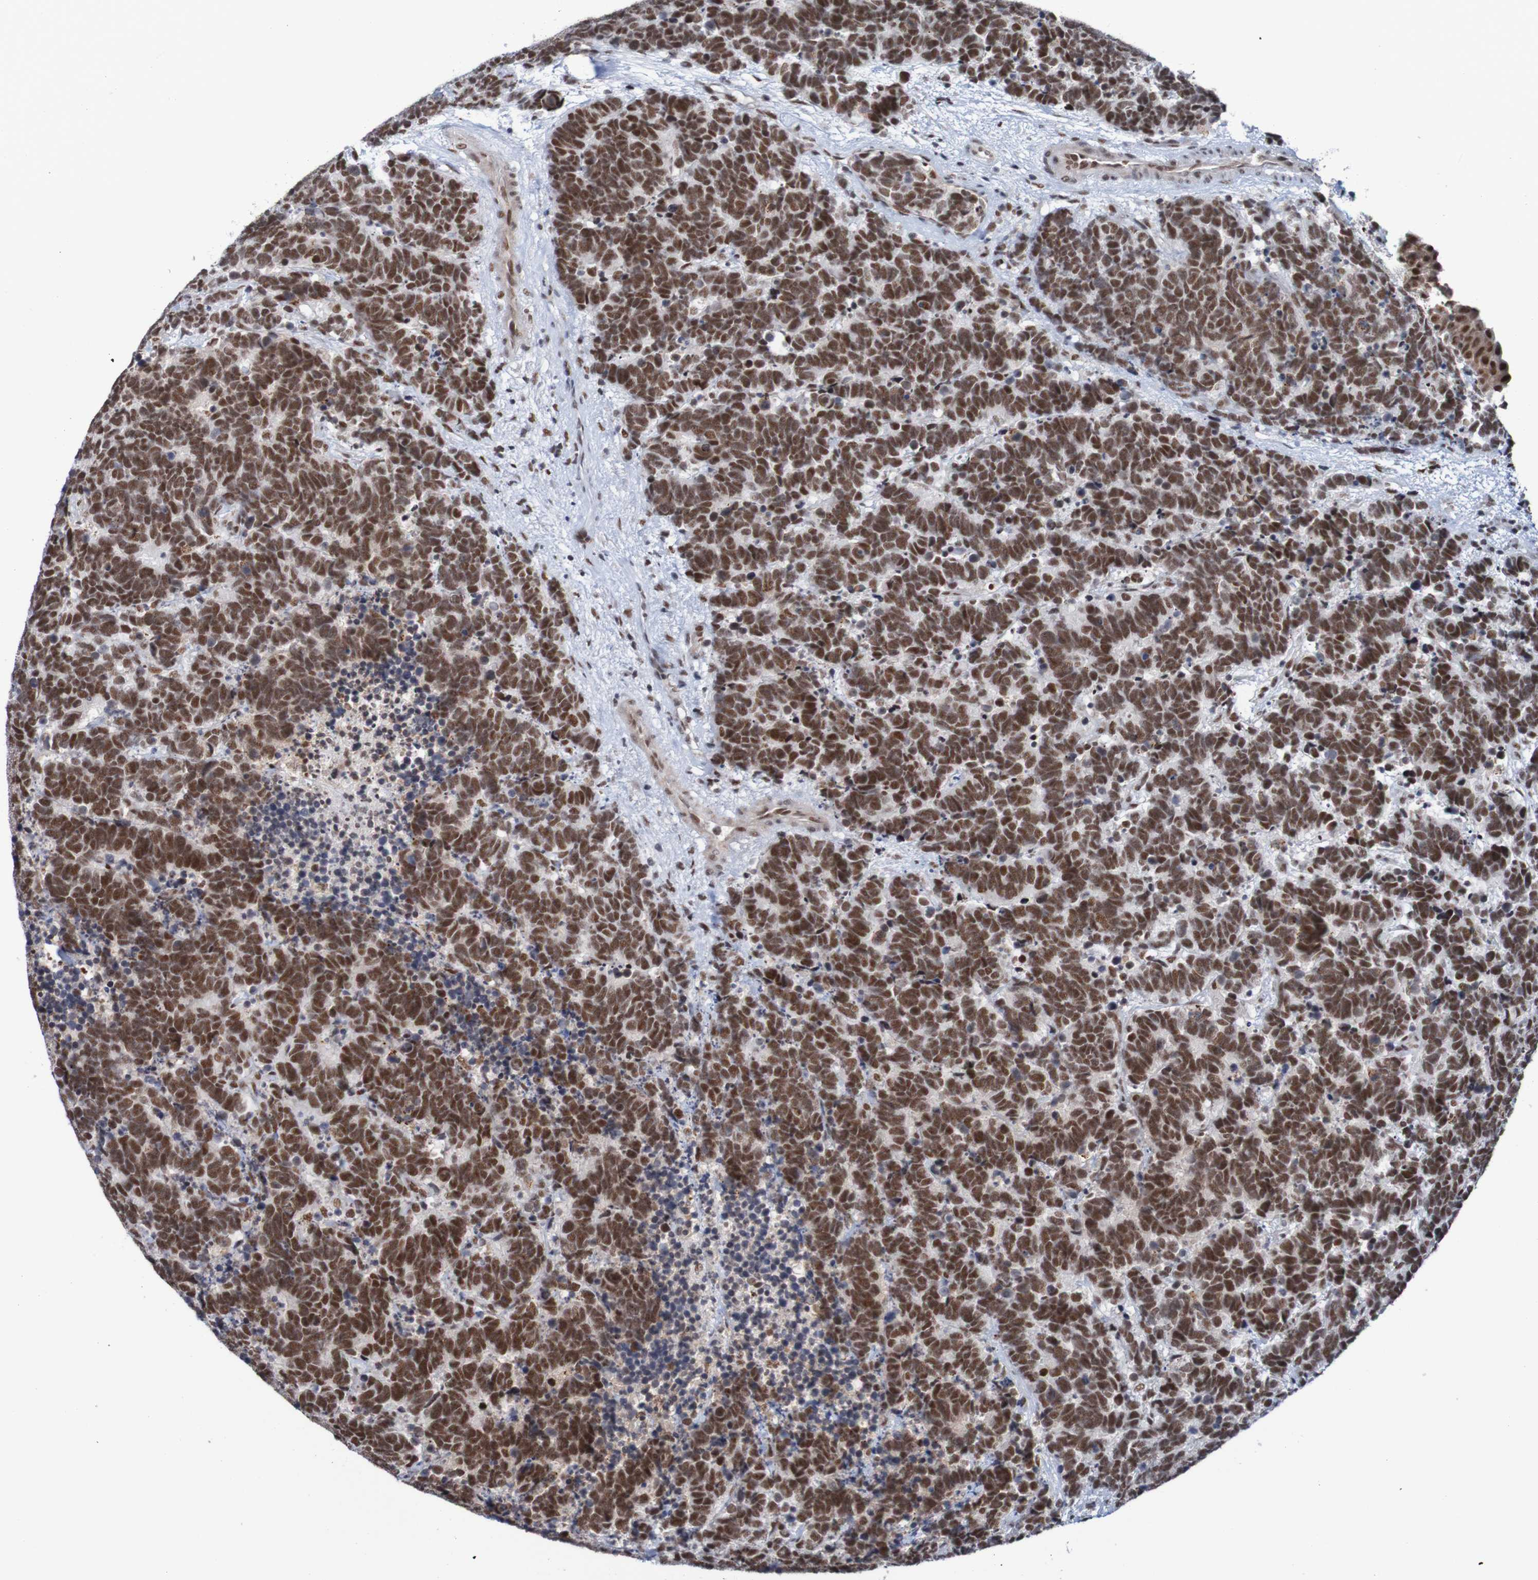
{"staining": {"intensity": "strong", "quantity": ">75%", "location": "nuclear"}, "tissue": "carcinoid", "cell_type": "Tumor cells", "image_type": "cancer", "snomed": [{"axis": "morphology", "description": "Carcinoma, NOS"}, {"axis": "morphology", "description": "Carcinoid, malignant, NOS"}, {"axis": "topography", "description": "Urinary bladder"}], "caption": "Immunohistochemistry (IHC) image of neoplastic tissue: malignant carcinoid stained using immunohistochemistry (IHC) shows high levels of strong protein expression localized specifically in the nuclear of tumor cells, appearing as a nuclear brown color.", "gene": "CDC5L", "patient": {"sex": "male", "age": 57}}